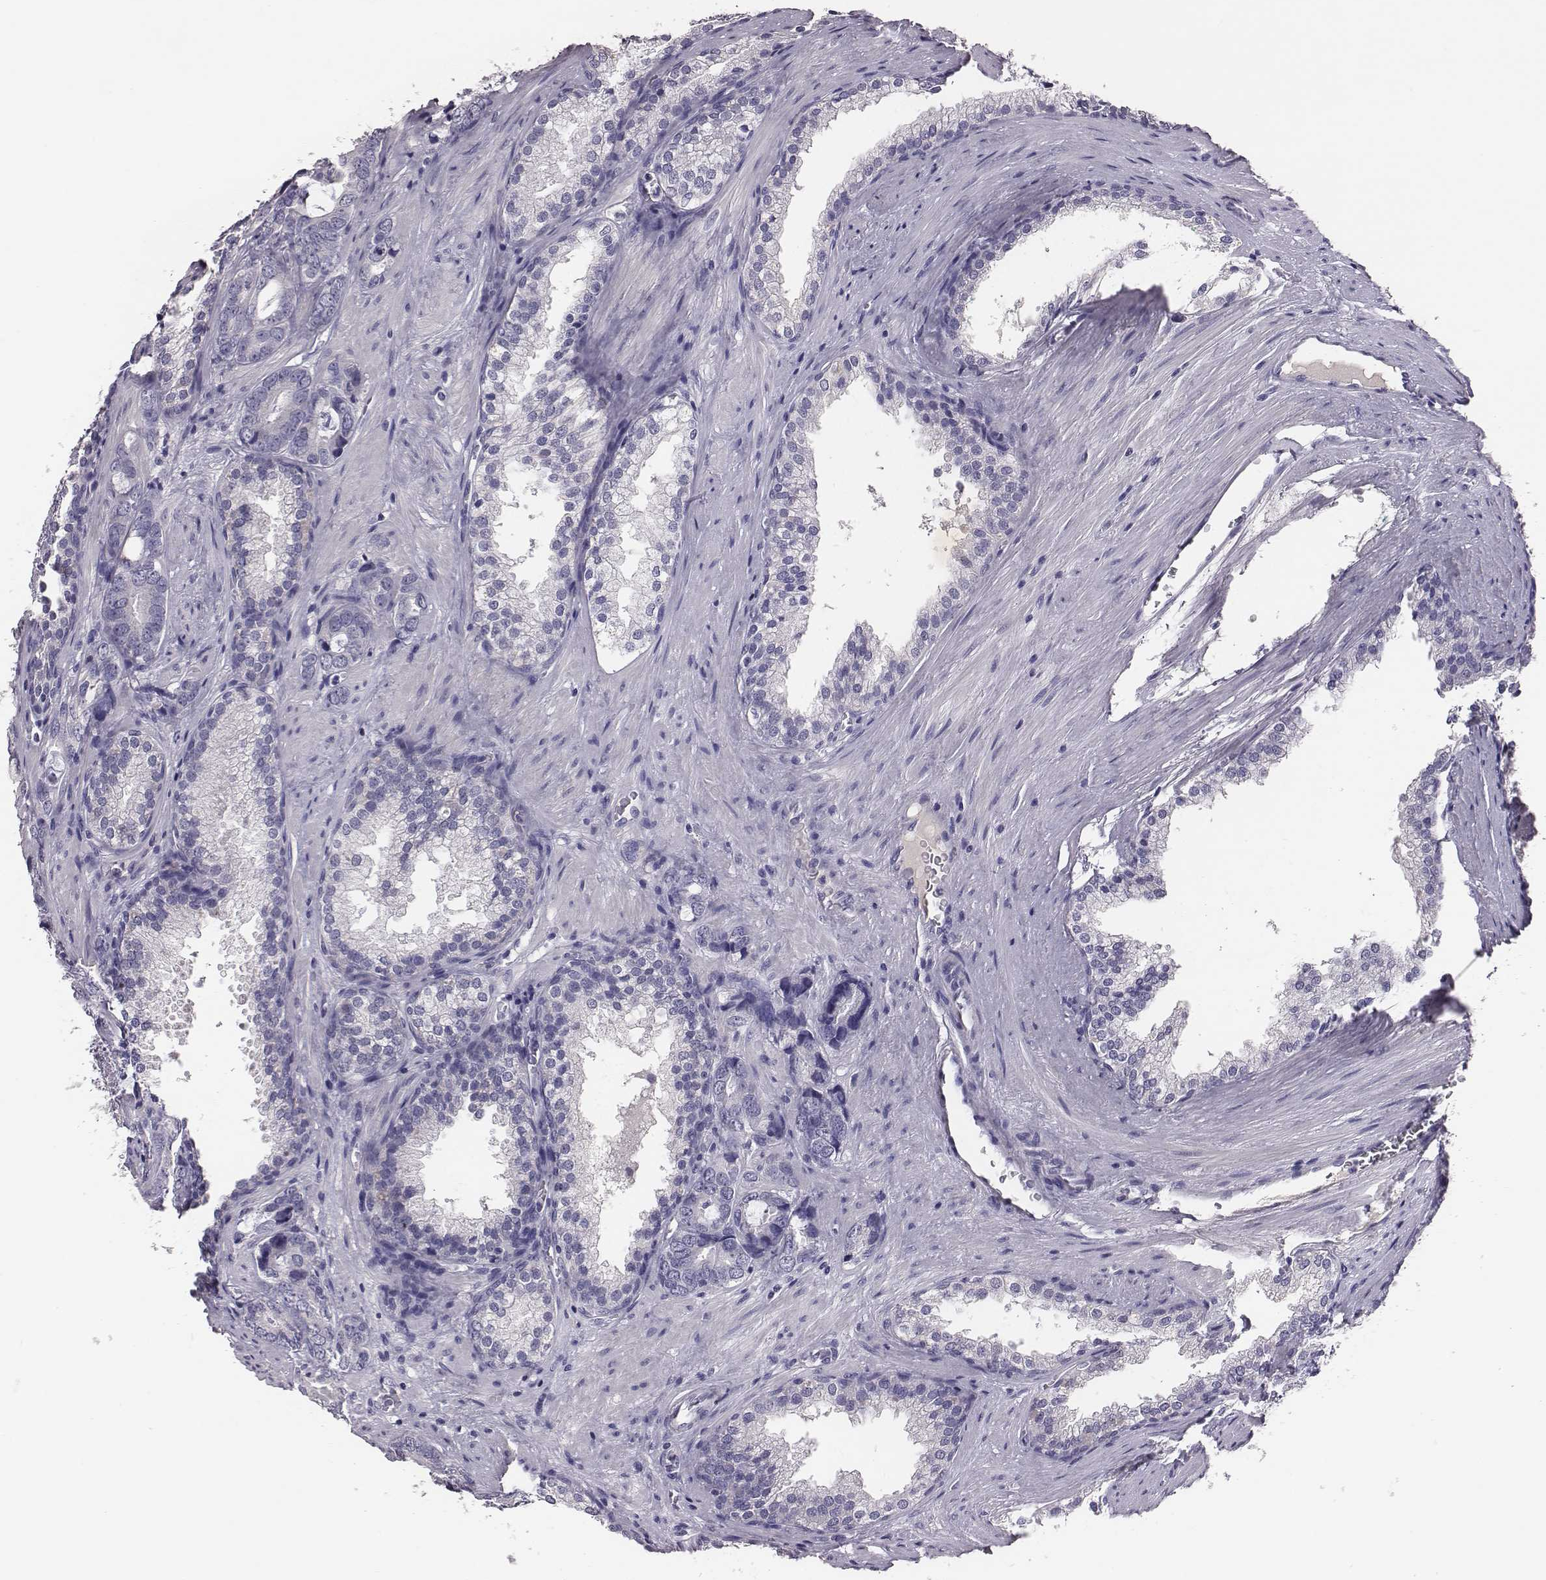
{"staining": {"intensity": "negative", "quantity": "none", "location": "none"}, "tissue": "prostate cancer", "cell_type": "Tumor cells", "image_type": "cancer", "snomed": [{"axis": "morphology", "description": "Adenocarcinoma, Low grade"}, {"axis": "topography", "description": "Prostate"}], "caption": "Immunohistochemistry (IHC) micrograph of neoplastic tissue: prostate cancer (adenocarcinoma (low-grade)) stained with DAB (3,3'-diaminobenzidine) demonstrates no significant protein positivity in tumor cells.", "gene": "EN1", "patient": {"sex": "male", "age": 60}}